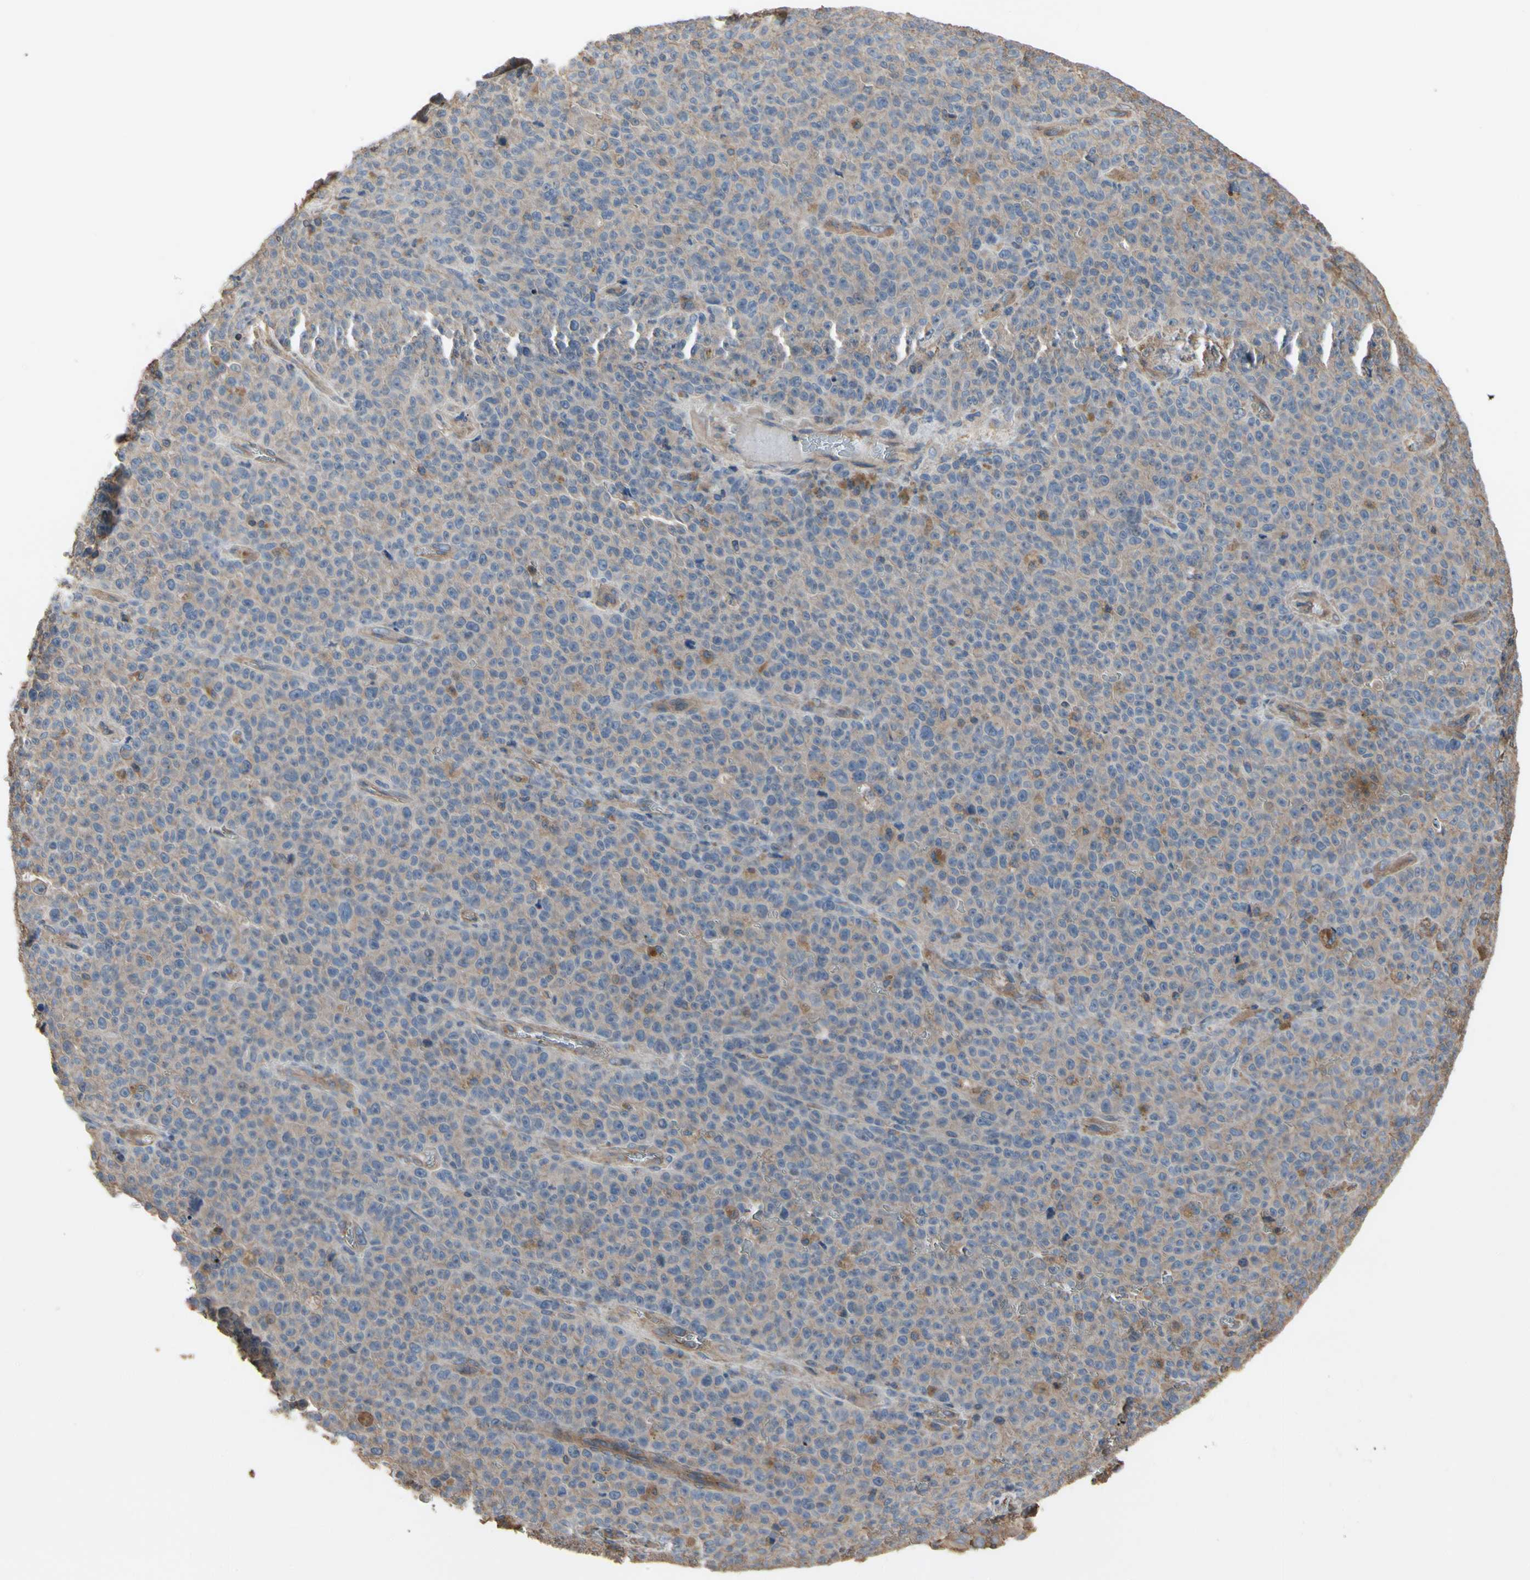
{"staining": {"intensity": "weak", "quantity": ">75%", "location": "cytoplasmic/membranous"}, "tissue": "melanoma", "cell_type": "Tumor cells", "image_type": "cancer", "snomed": [{"axis": "morphology", "description": "Malignant melanoma, NOS"}, {"axis": "topography", "description": "Skin"}], "caption": "Melanoma stained with DAB (3,3'-diaminobenzidine) IHC shows low levels of weak cytoplasmic/membranous positivity in about >75% of tumor cells.", "gene": "PDZK1", "patient": {"sex": "female", "age": 82}}